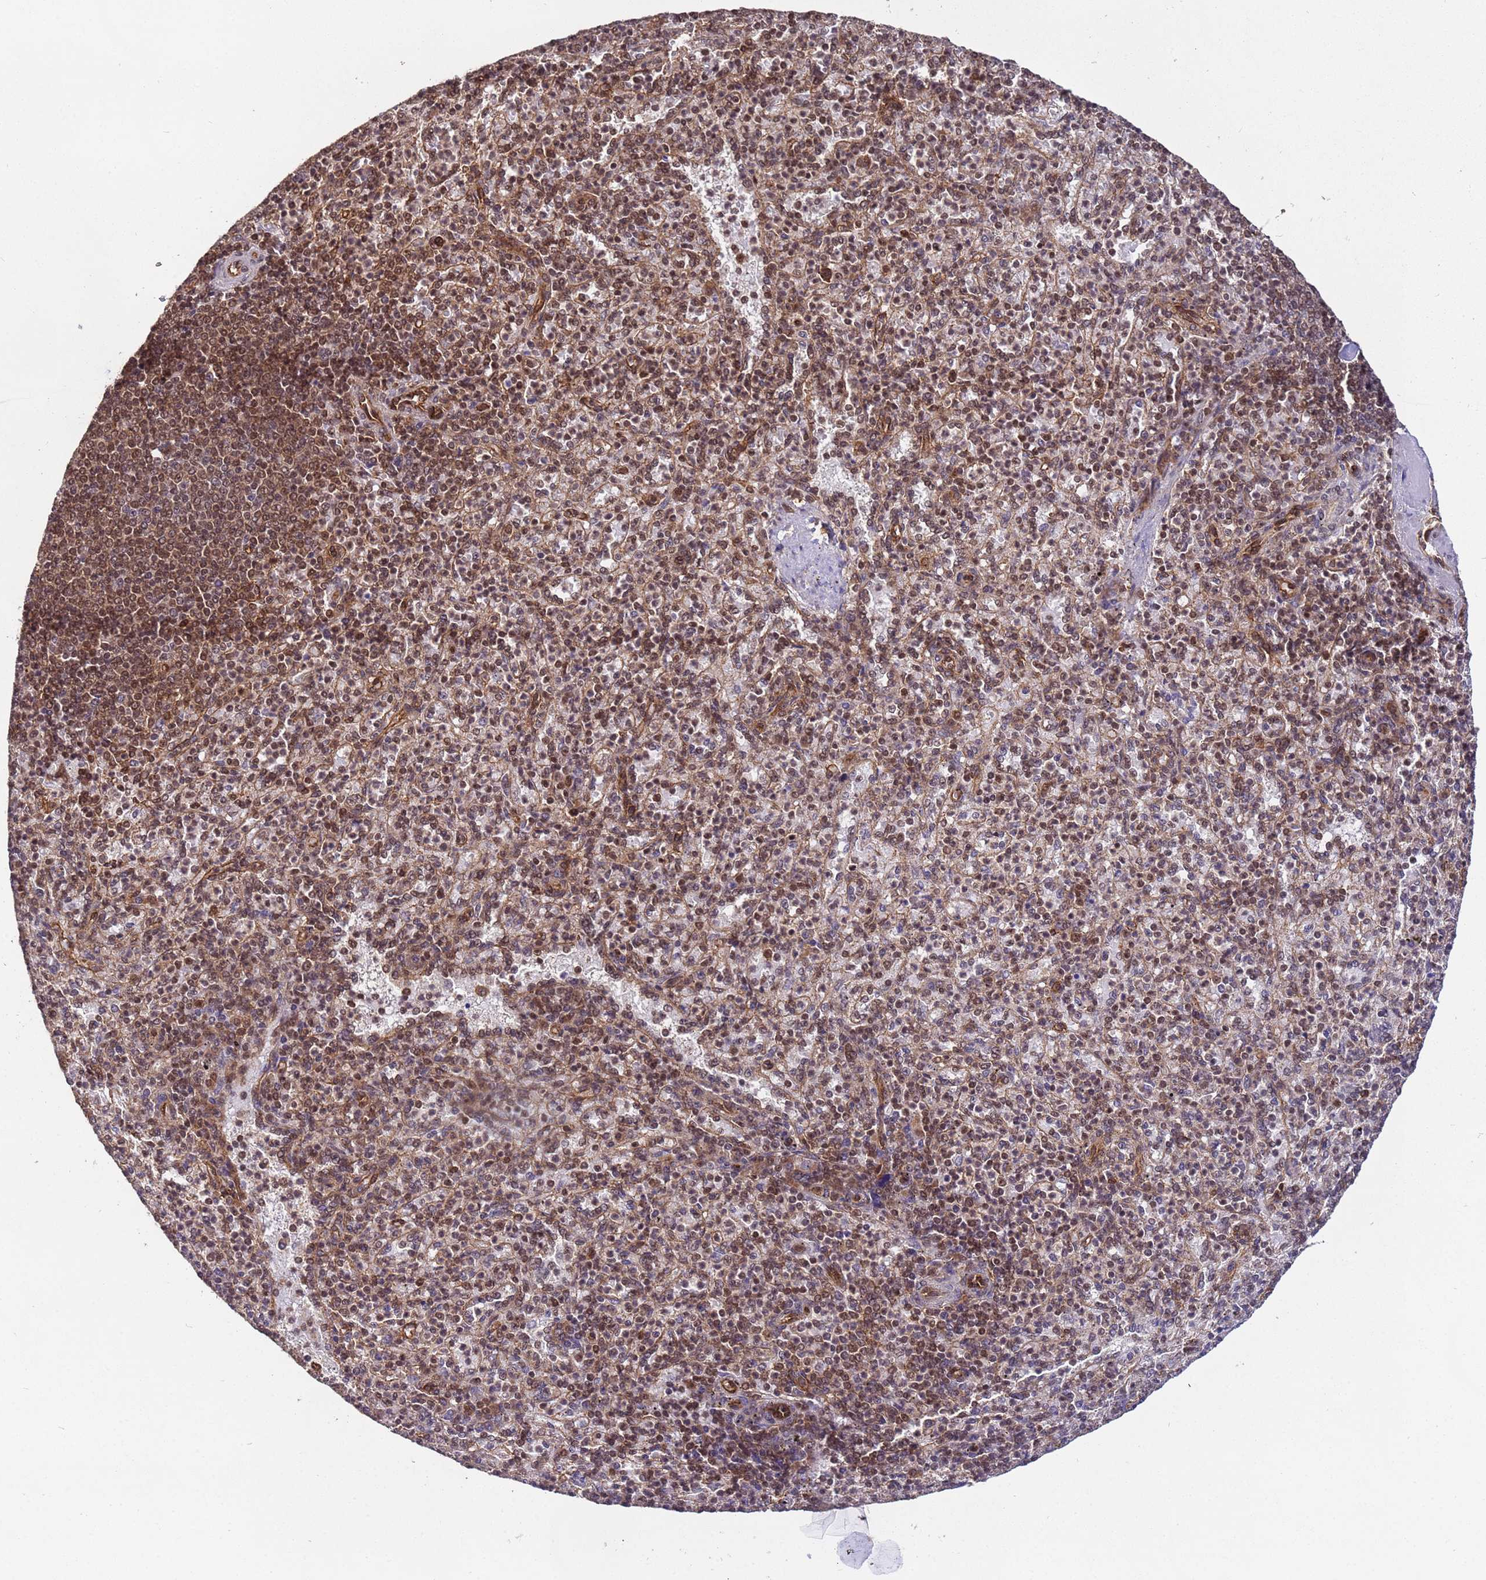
{"staining": {"intensity": "strong", "quantity": ">75%", "location": "nuclear"}, "tissue": "spleen", "cell_type": "Cells in red pulp", "image_type": "normal", "snomed": [{"axis": "morphology", "description": "Normal tissue, NOS"}, {"axis": "topography", "description": "Spleen"}], "caption": "Strong nuclear expression is appreciated in approximately >75% of cells in red pulp in normal spleen. Nuclei are stained in blue.", "gene": "SYF2", "patient": {"sex": "female", "age": 74}}